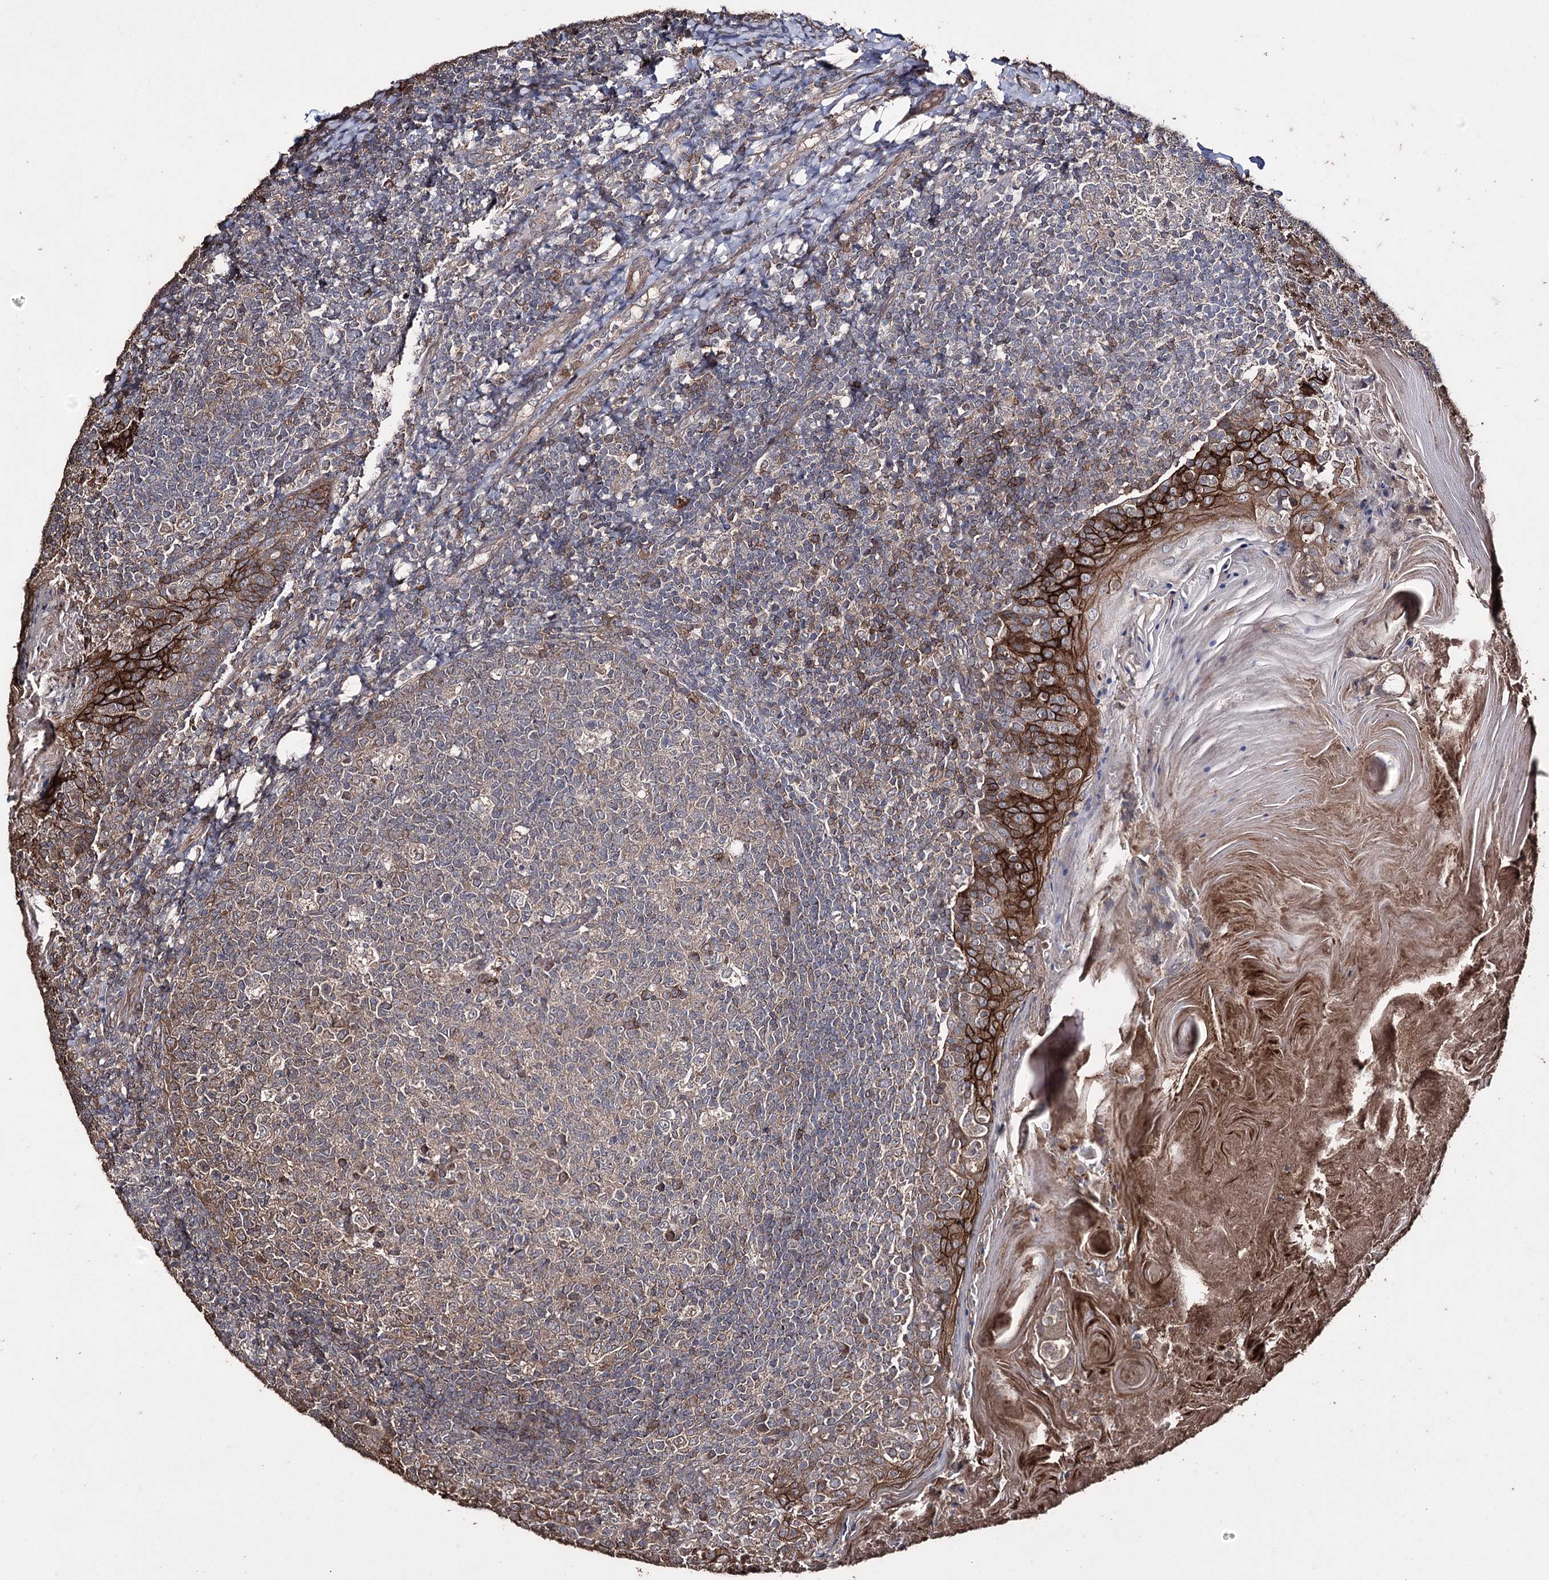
{"staining": {"intensity": "moderate", "quantity": "<25%", "location": "cytoplasmic/membranous"}, "tissue": "tonsil", "cell_type": "Germinal center cells", "image_type": "normal", "snomed": [{"axis": "morphology", "description": "Normal tissue, NOS"}, {"axis": "topography", "description": "Tonsil"}], "caption": "Moderate cytoplasmic/membranous staining for a protein is present in about <25% of germinal center cells of unremarkable tonsil using immunohistochemistry.", "gene": "ZNF662", "patient": {"sex": "female", "age": 19}}